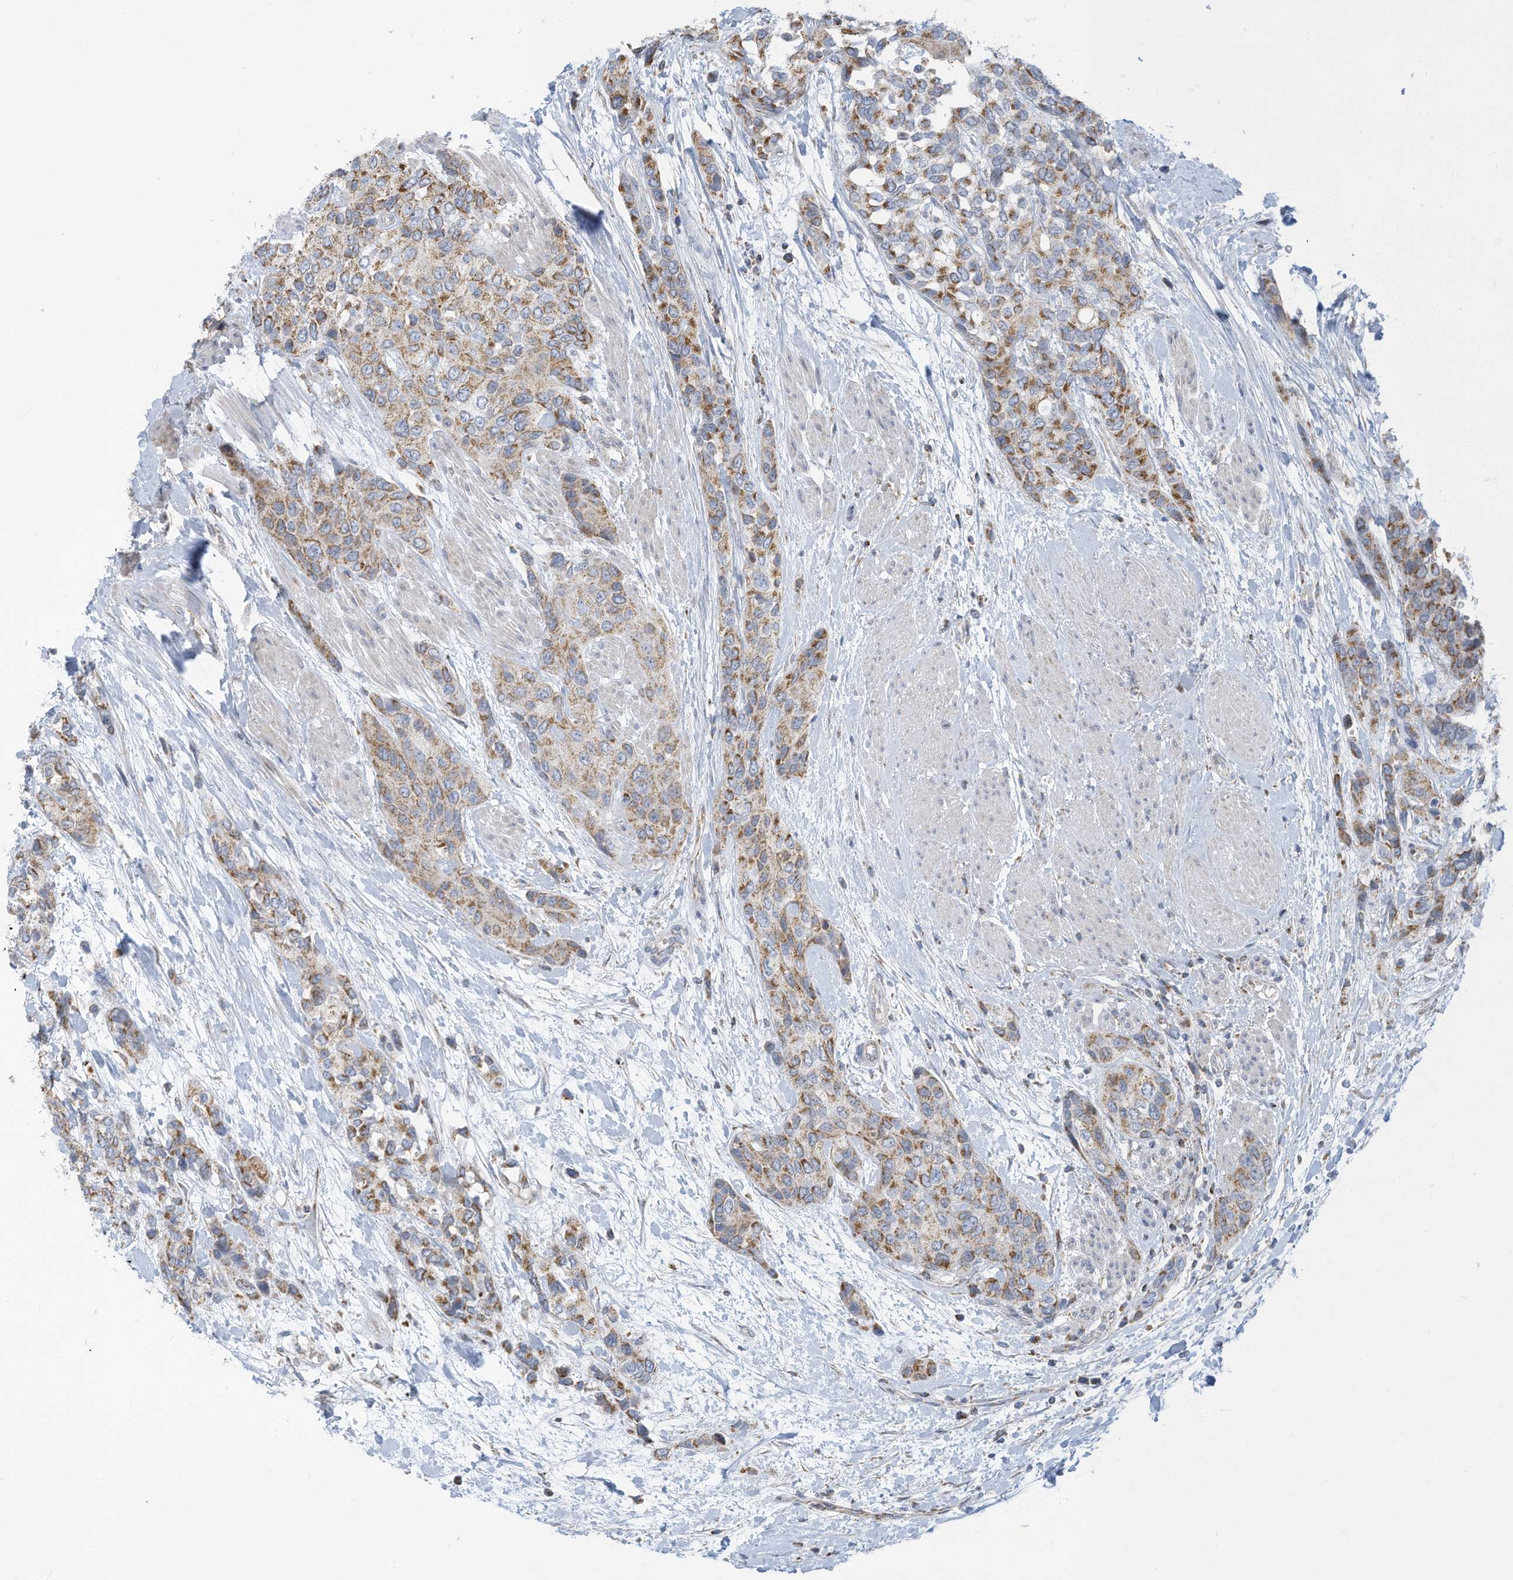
{"staining": {"intensity": "moderate", "quantity": "25%-75%", "location": "cytoplasmic/membranous"}, "tissue": "urothelial cancer", "cell_type": "Tumor cells", "image_type": "cancer", "snomed": [{"axis": "morphology", "description": "Normal tissue, NOS"}, {"axis": "morphology", "description": "Urothelial carcinoma, High grade"}, {"axis": "topography", "description": "Vascular tissue"}, {"axis": "topography", "description": "Urinary bladder"}], "caption": "Urothelial cancer was stained to show a protein in brown. There is medium levels of moderate cytoplasmic/membranous staining in about 25%-75% of tumor cells.", "gene": "NLN", "patient": {"sex": "female", "age": 56}}